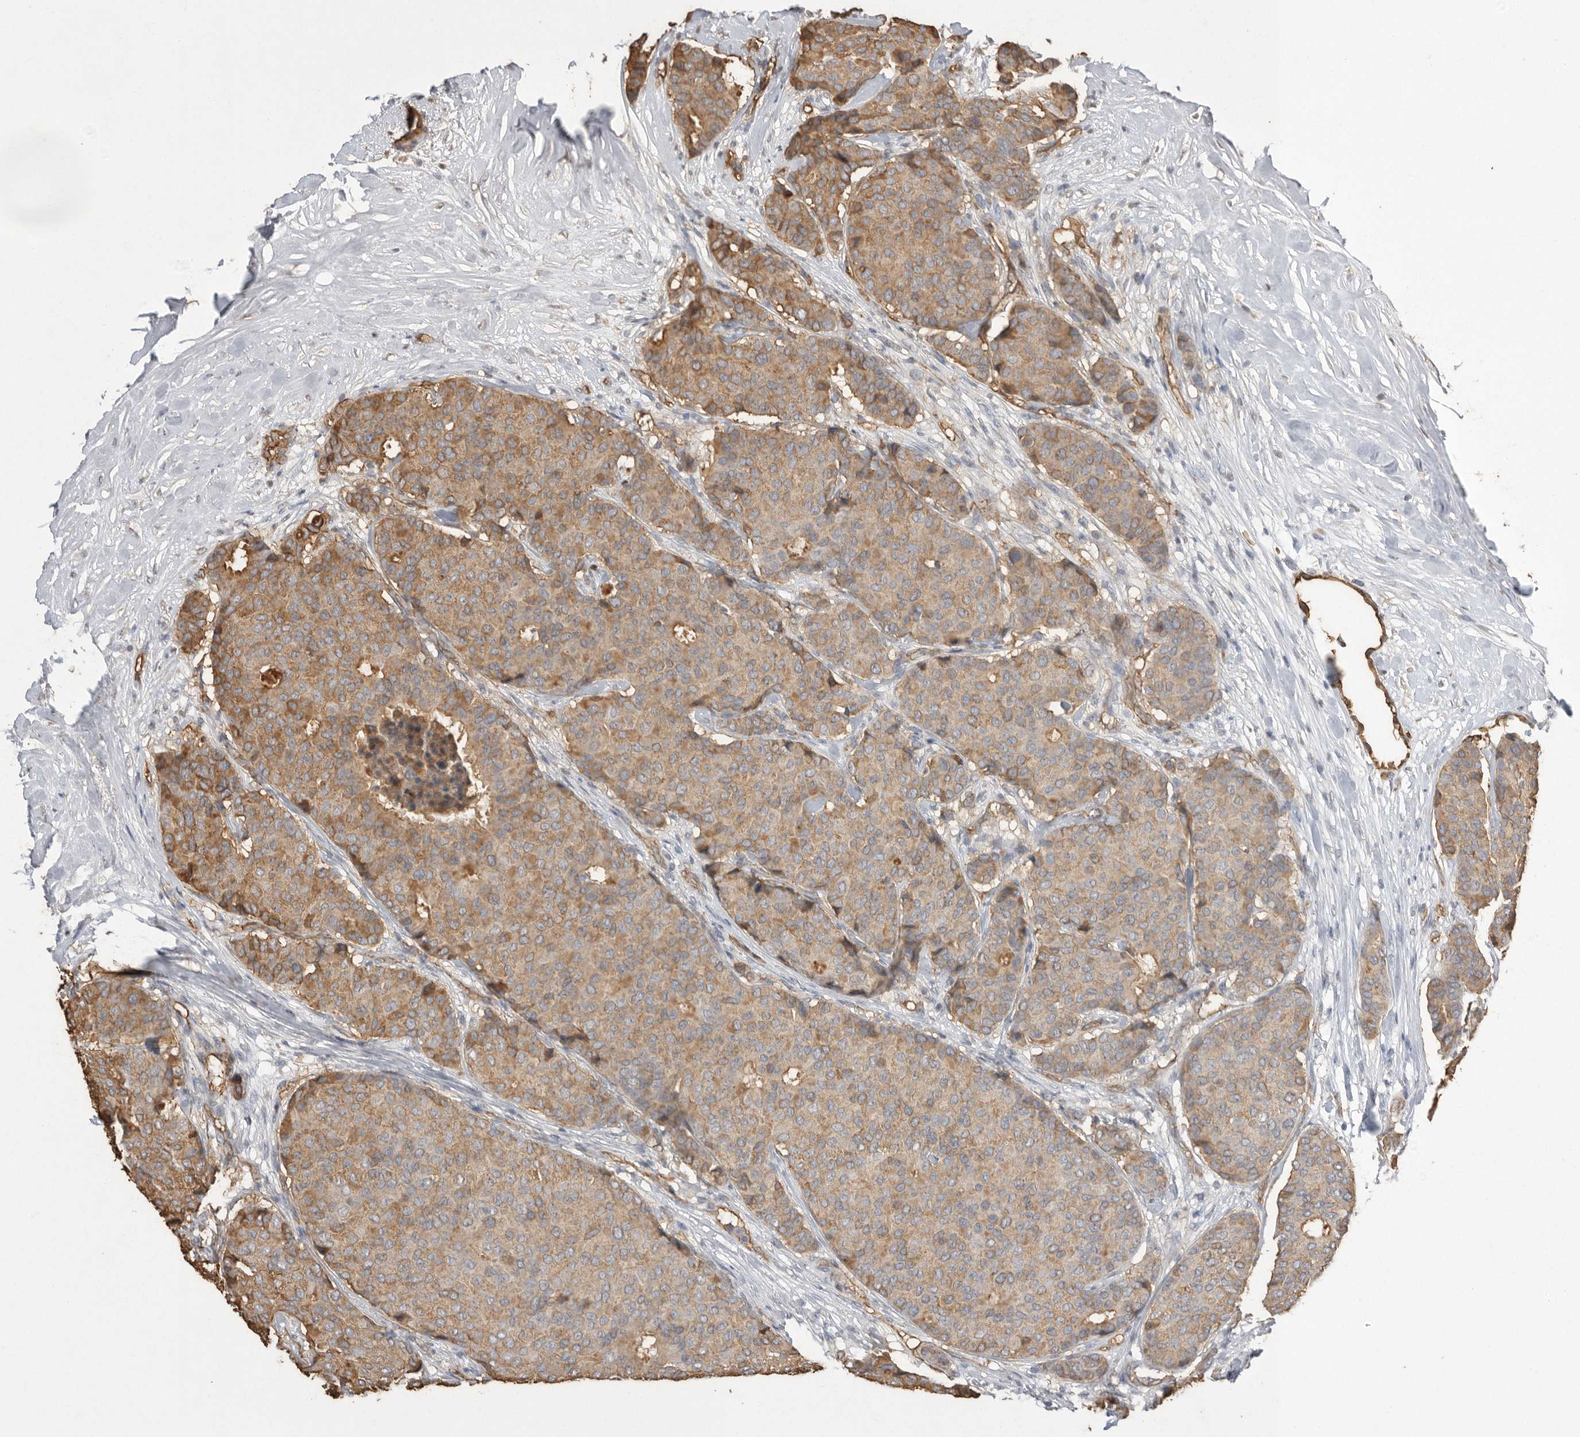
{"staining": {"intensity": "moderate", "quantity": "25%-75%", "location": "cytoplasmic/membranous"}, "tissue": "breast cancer", "cell_type": "Tumor cells", "image_type": "cancer", "snomed": [{"axis": "morphology", "description": "Duct carcinoma"}, {"axis": "topography", "description": "Breast"}], "caption": "A brown stain shows moderate cytoplasmic/membranous positivity of a protein in human breast cancer tumor cells.", "gene": "IL27", "patient": {"sex": "female", "age": 75}}